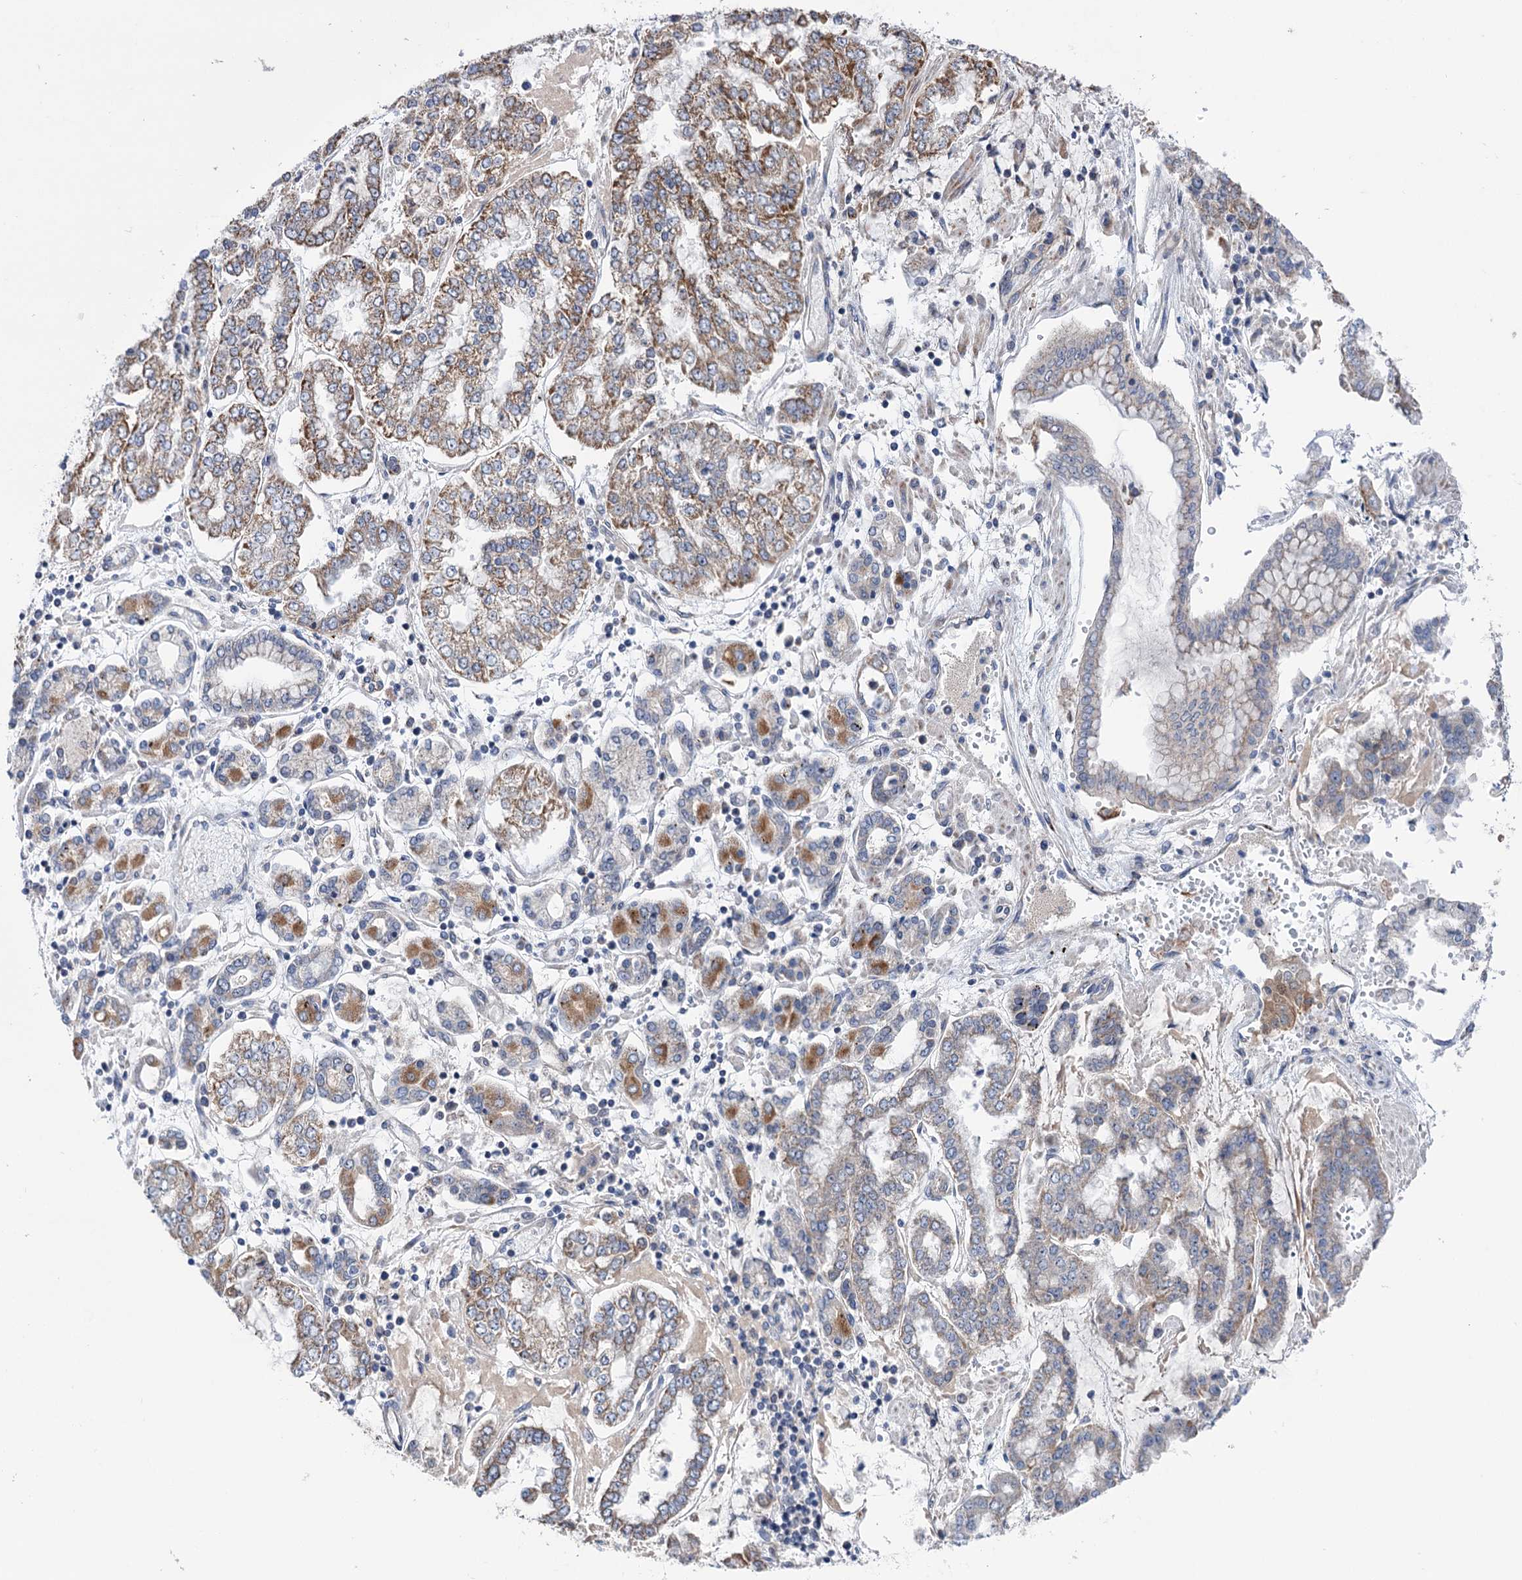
{"staining": {"intensity": "moderate", "quantity": "25%-75%", "location": "cytoplasmic/membranous"}, "tissue": "stomach cancer", "cell_type": "Tumor cells", "image_type": "cancer", "snomed": [{"axis": "morphology", "description": "Adenocarcinoma, NOS"}, {"axis": "topography", "description": "Stomach"}], "caption": "Adenocarcinoma (stomach) stained for a protein displays moderate cytoplasmic/membranous positivity in tumor cells.", "gene": "SUCLA2", "patient": {"sex": "male", "age": 76}}